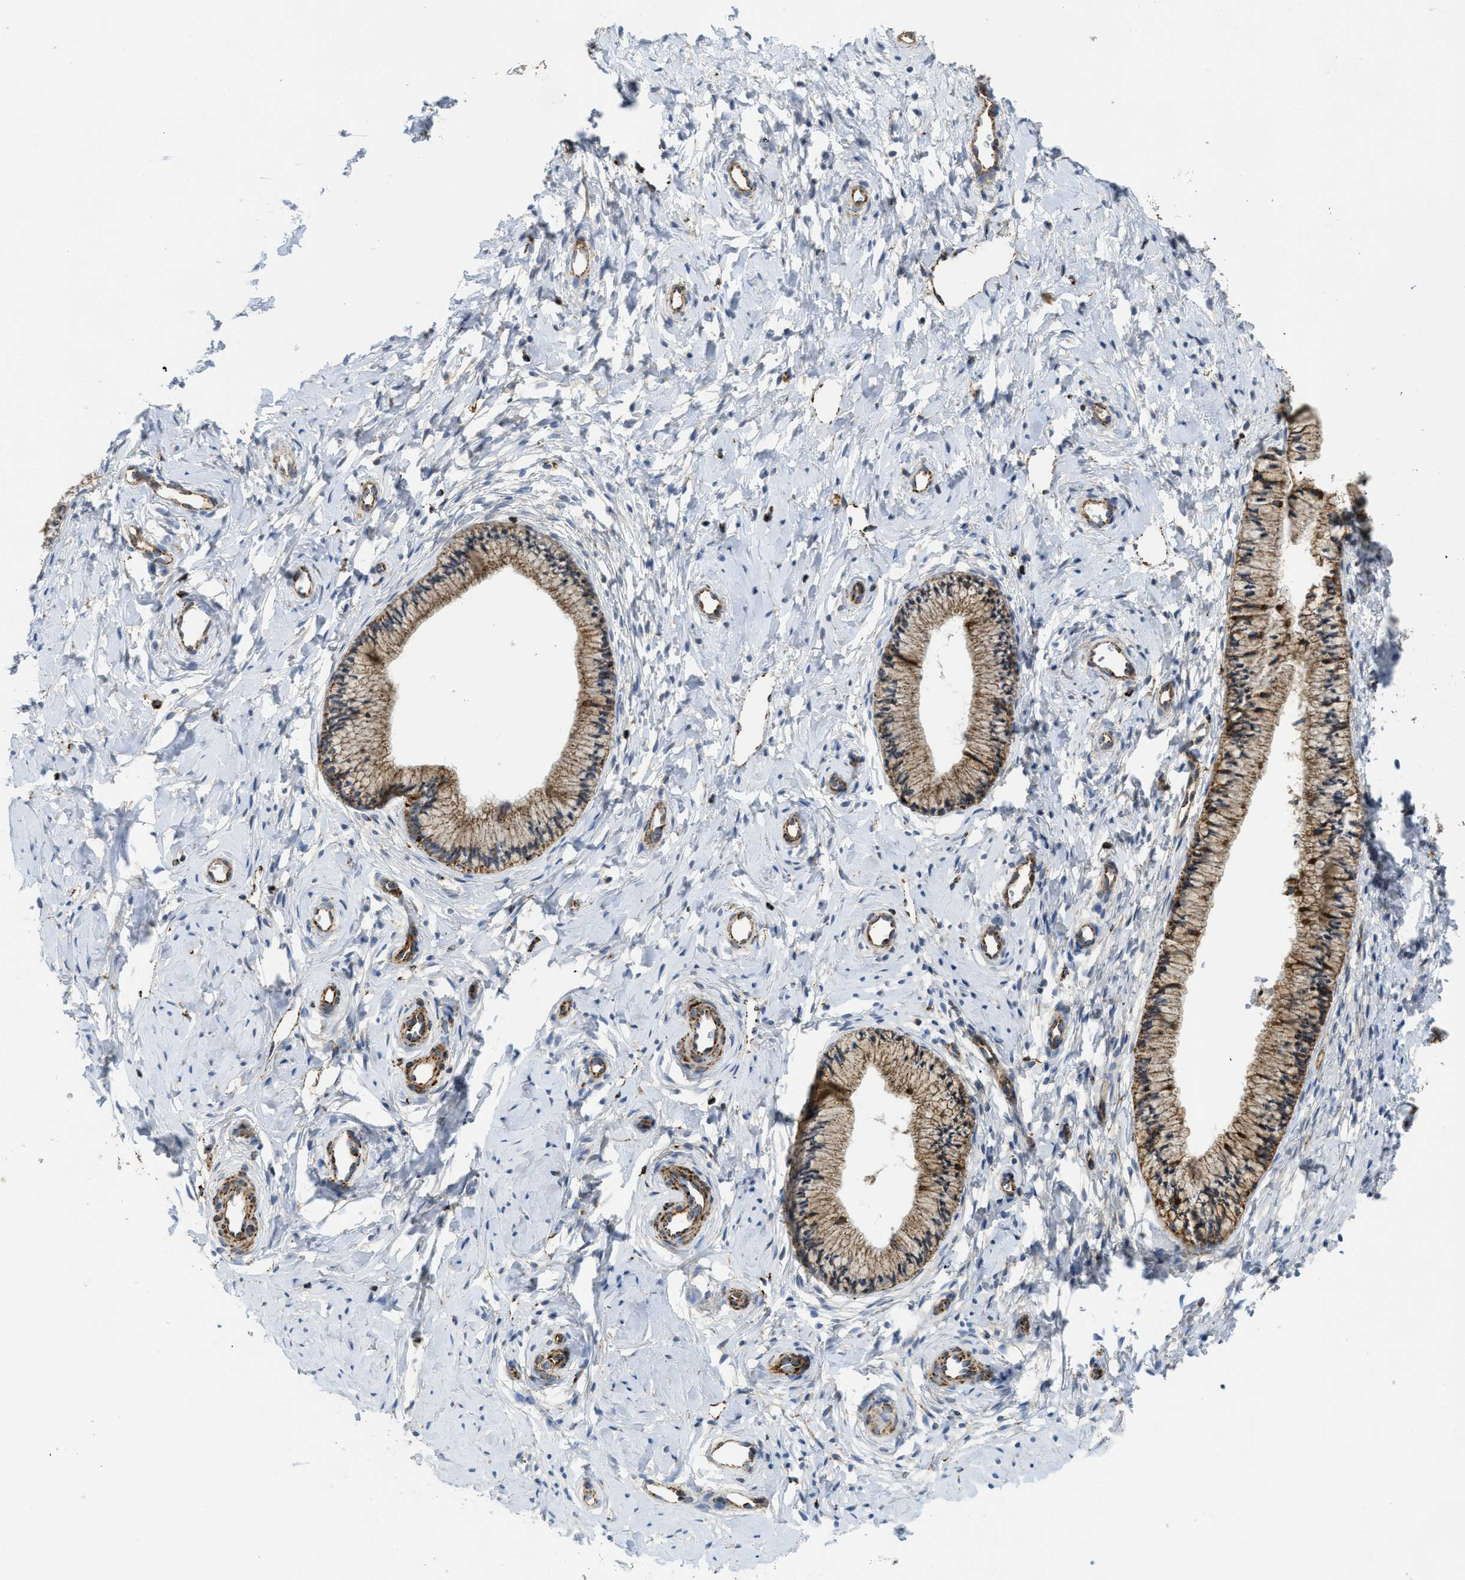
{"staining": {"intensity": "strong", "quantity": ">75%", "location": "cytoplasmic/membranous"}, "tissue": "cervix", "cell_type": "Glandular cells", "image_type": "normal", "snomed": [{"axis": "morphology", "description": "Normal tissue, NOS"}, {"axis": "topography", "description": "Cervix"}], "caption": "Normal cervix was stained to show a protein in brown. There is high levels of strong cytoplasmic/membranous positivity in approximately >75% of glandular cells.", "gene": "SQOR", "patient": {"sex": "female", "age": 46}}